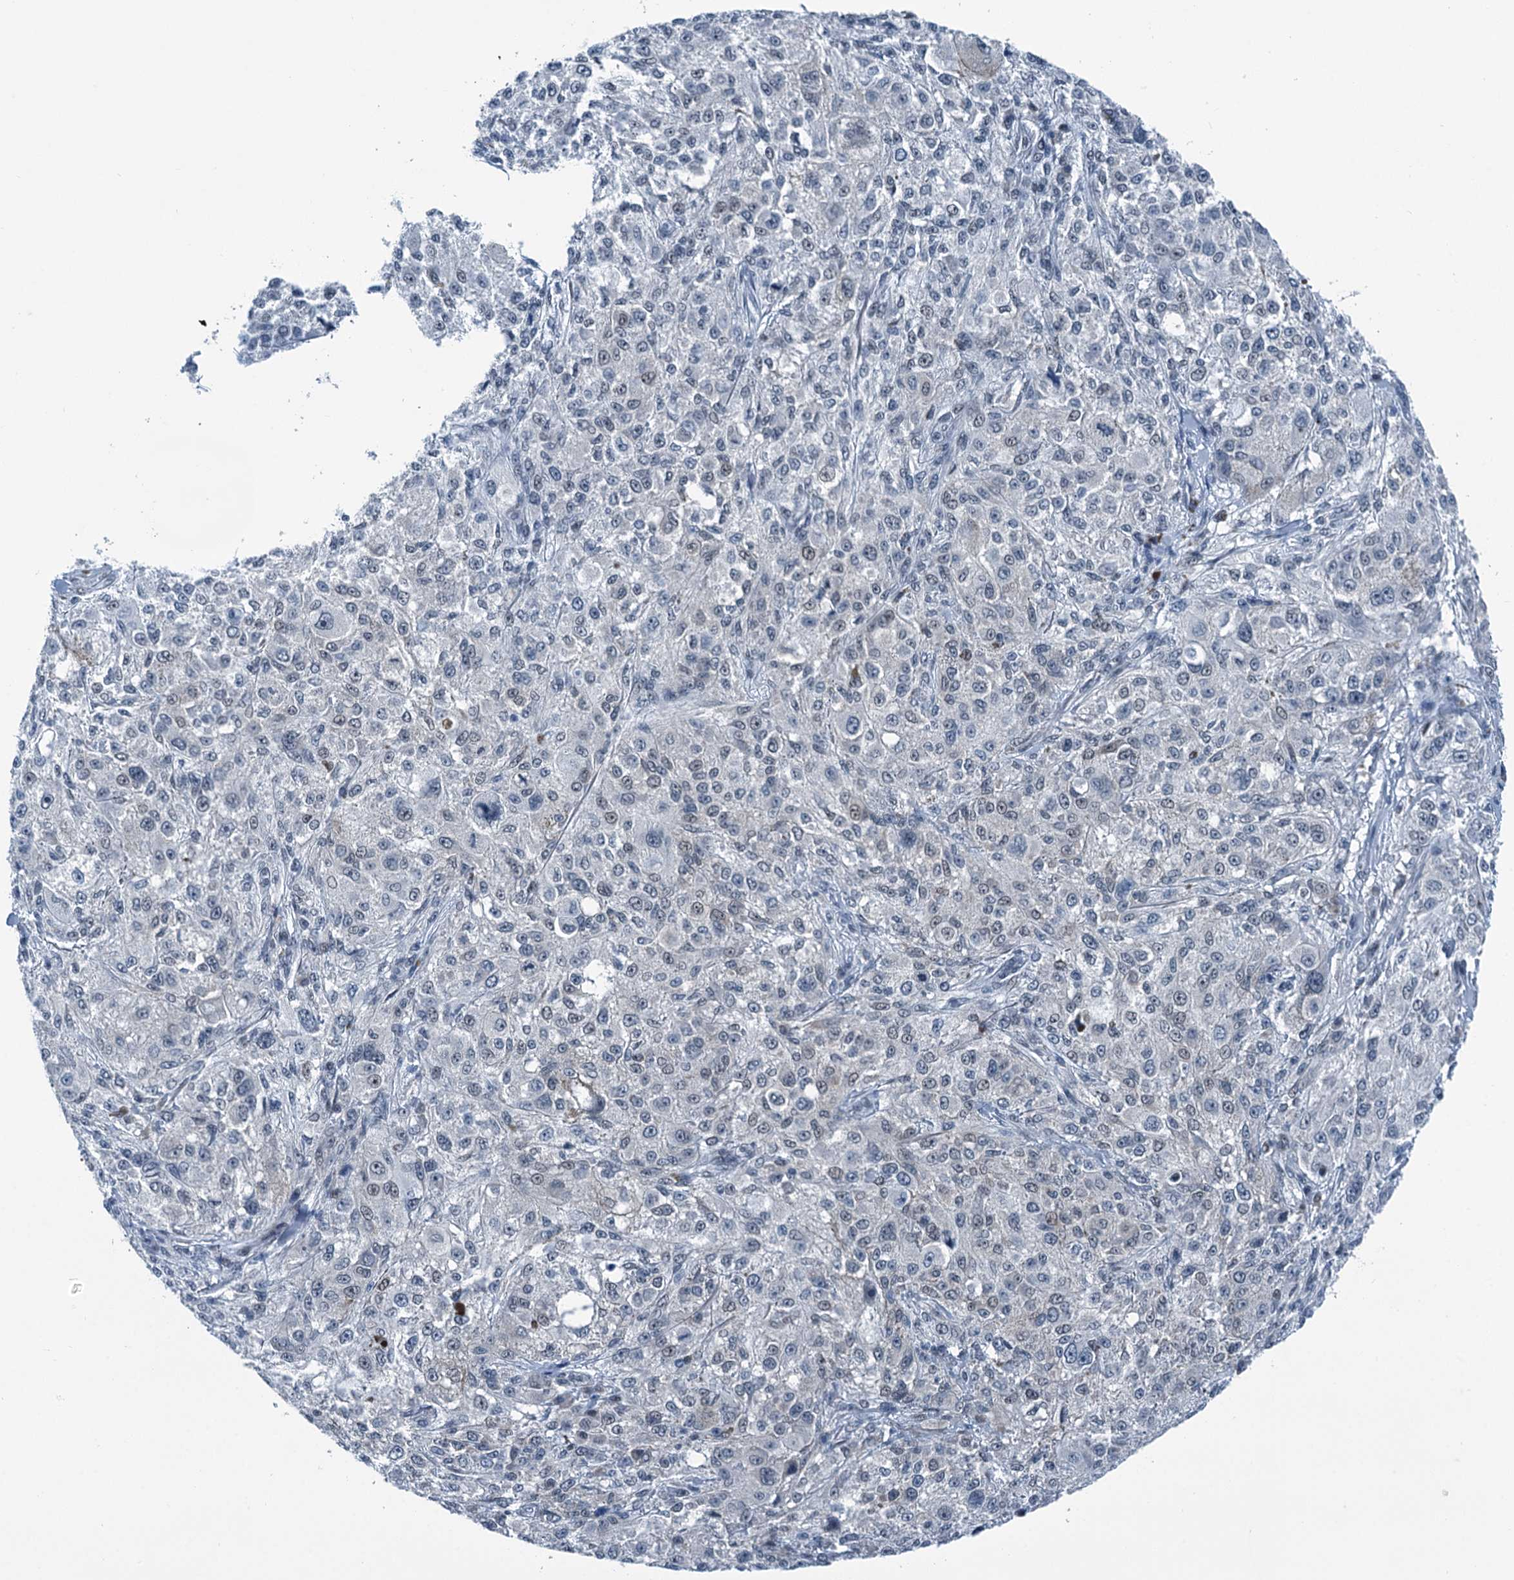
{"staining": {"intensity": "moderate", "quantity": "<25%", "location": "nuclear"}, "tissue": "melanoma", "cell_type": "Tumor cells", "image_type": "cancer", "snomed": [{"axis": "morphology", "description": "Necrosis, NOS"}, {"axis": "morphology", "description": "Malignant melanoma, NOS"}, {"axis": "topography", "description": "Skin"}], "caption": "Melanoma tissue exhibits moderate nuclear expression in approximately <25% of tumor cells, visualized by immunohistochemistry.", "gene": "TRPT1", "patient": {"sex": "female", "age": 87}}